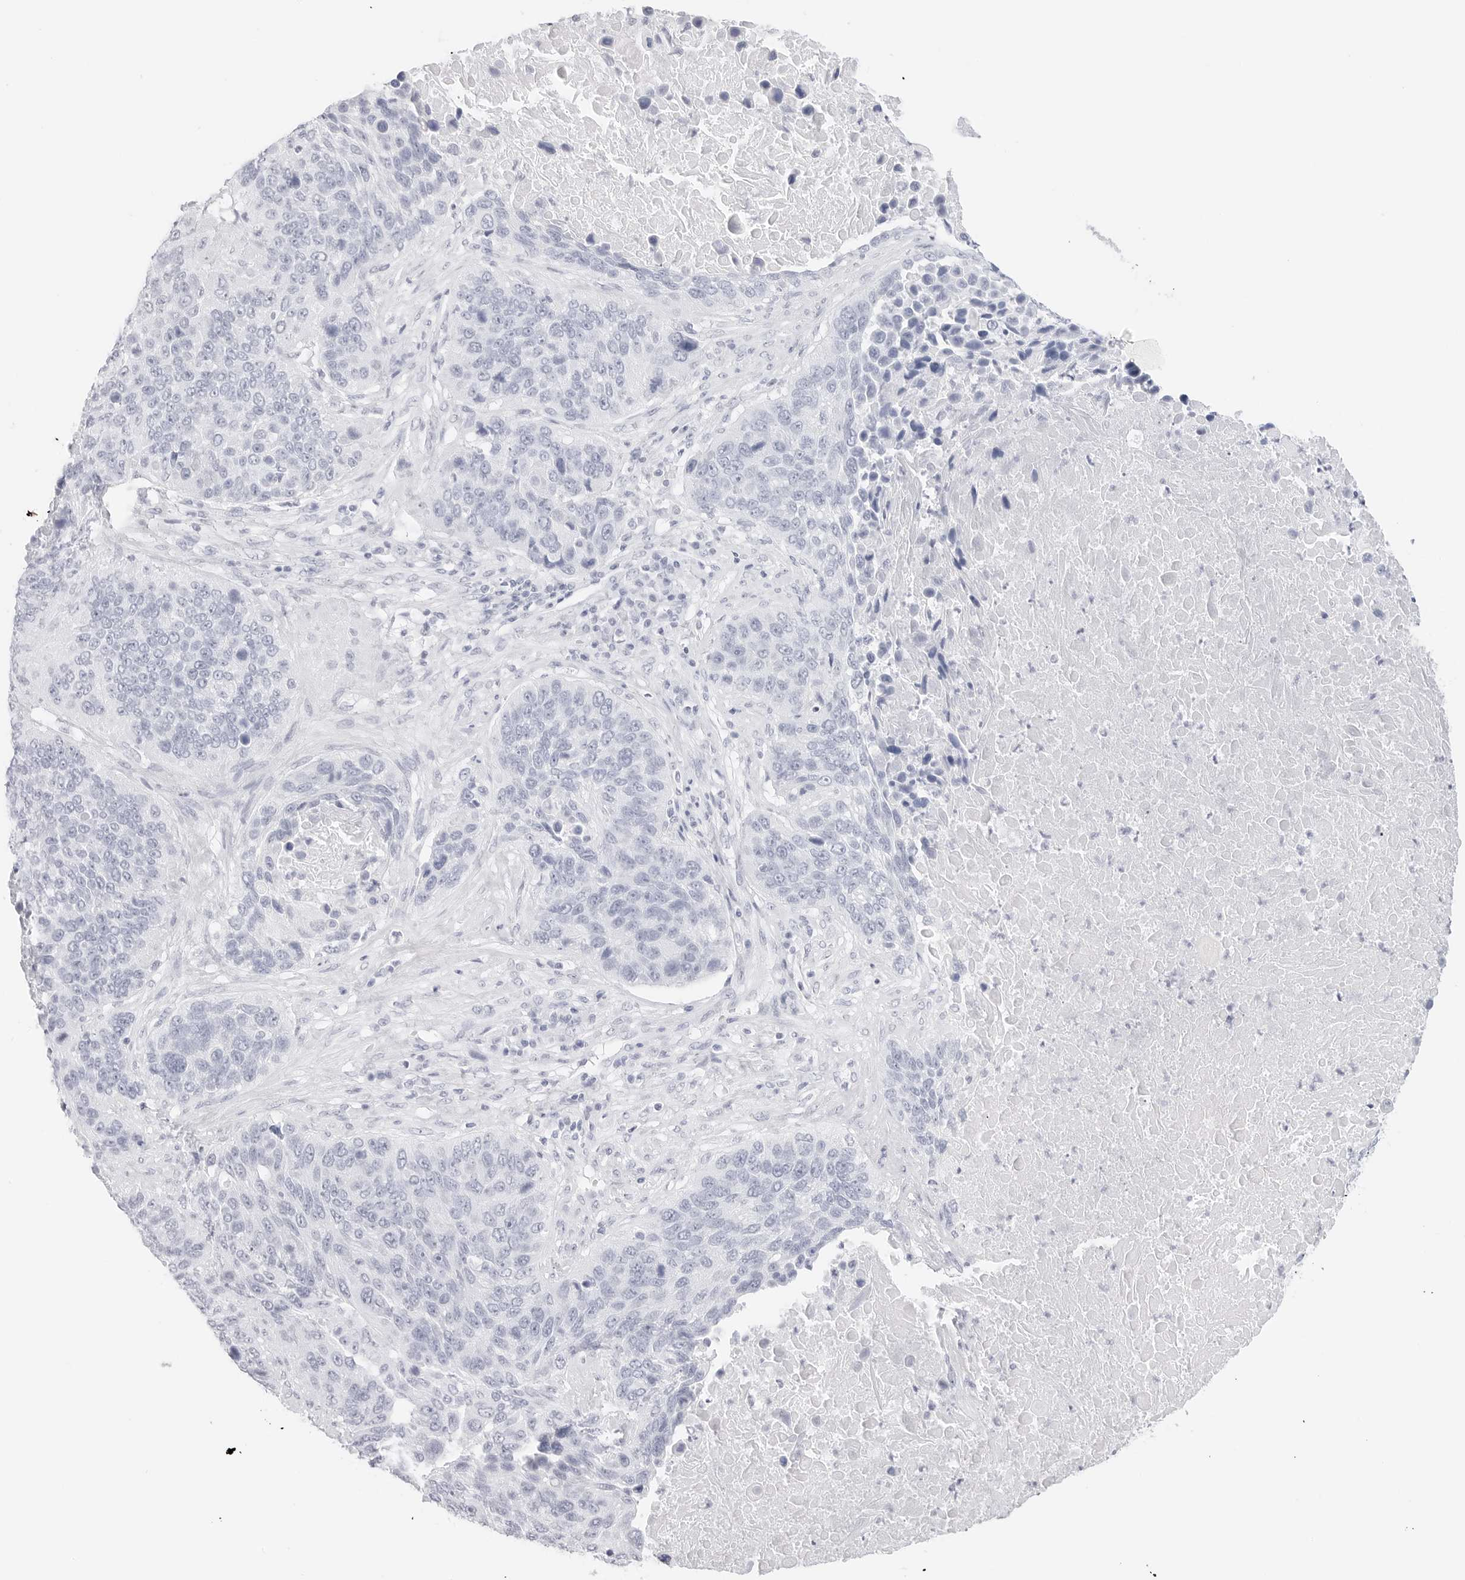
{"staining": {"intensity": "negative", "quantity": "none", "location": "none"}, "tissue": "lung cancer", "cell_type": "Tumor cells", "image_type": "cancer", "snomed": [{"axis": "morphology", "description": "Squamous cell carcinoma, NOS"}, {"axis": "topography", "description": "Lung"}], "caption": "A photomicrograph of lung squamous cell carcinoma stained for a protein displays no brown staining in tumor cells.", "gene": "TFF2", "patient": {"sex": "male", "age": 66}}